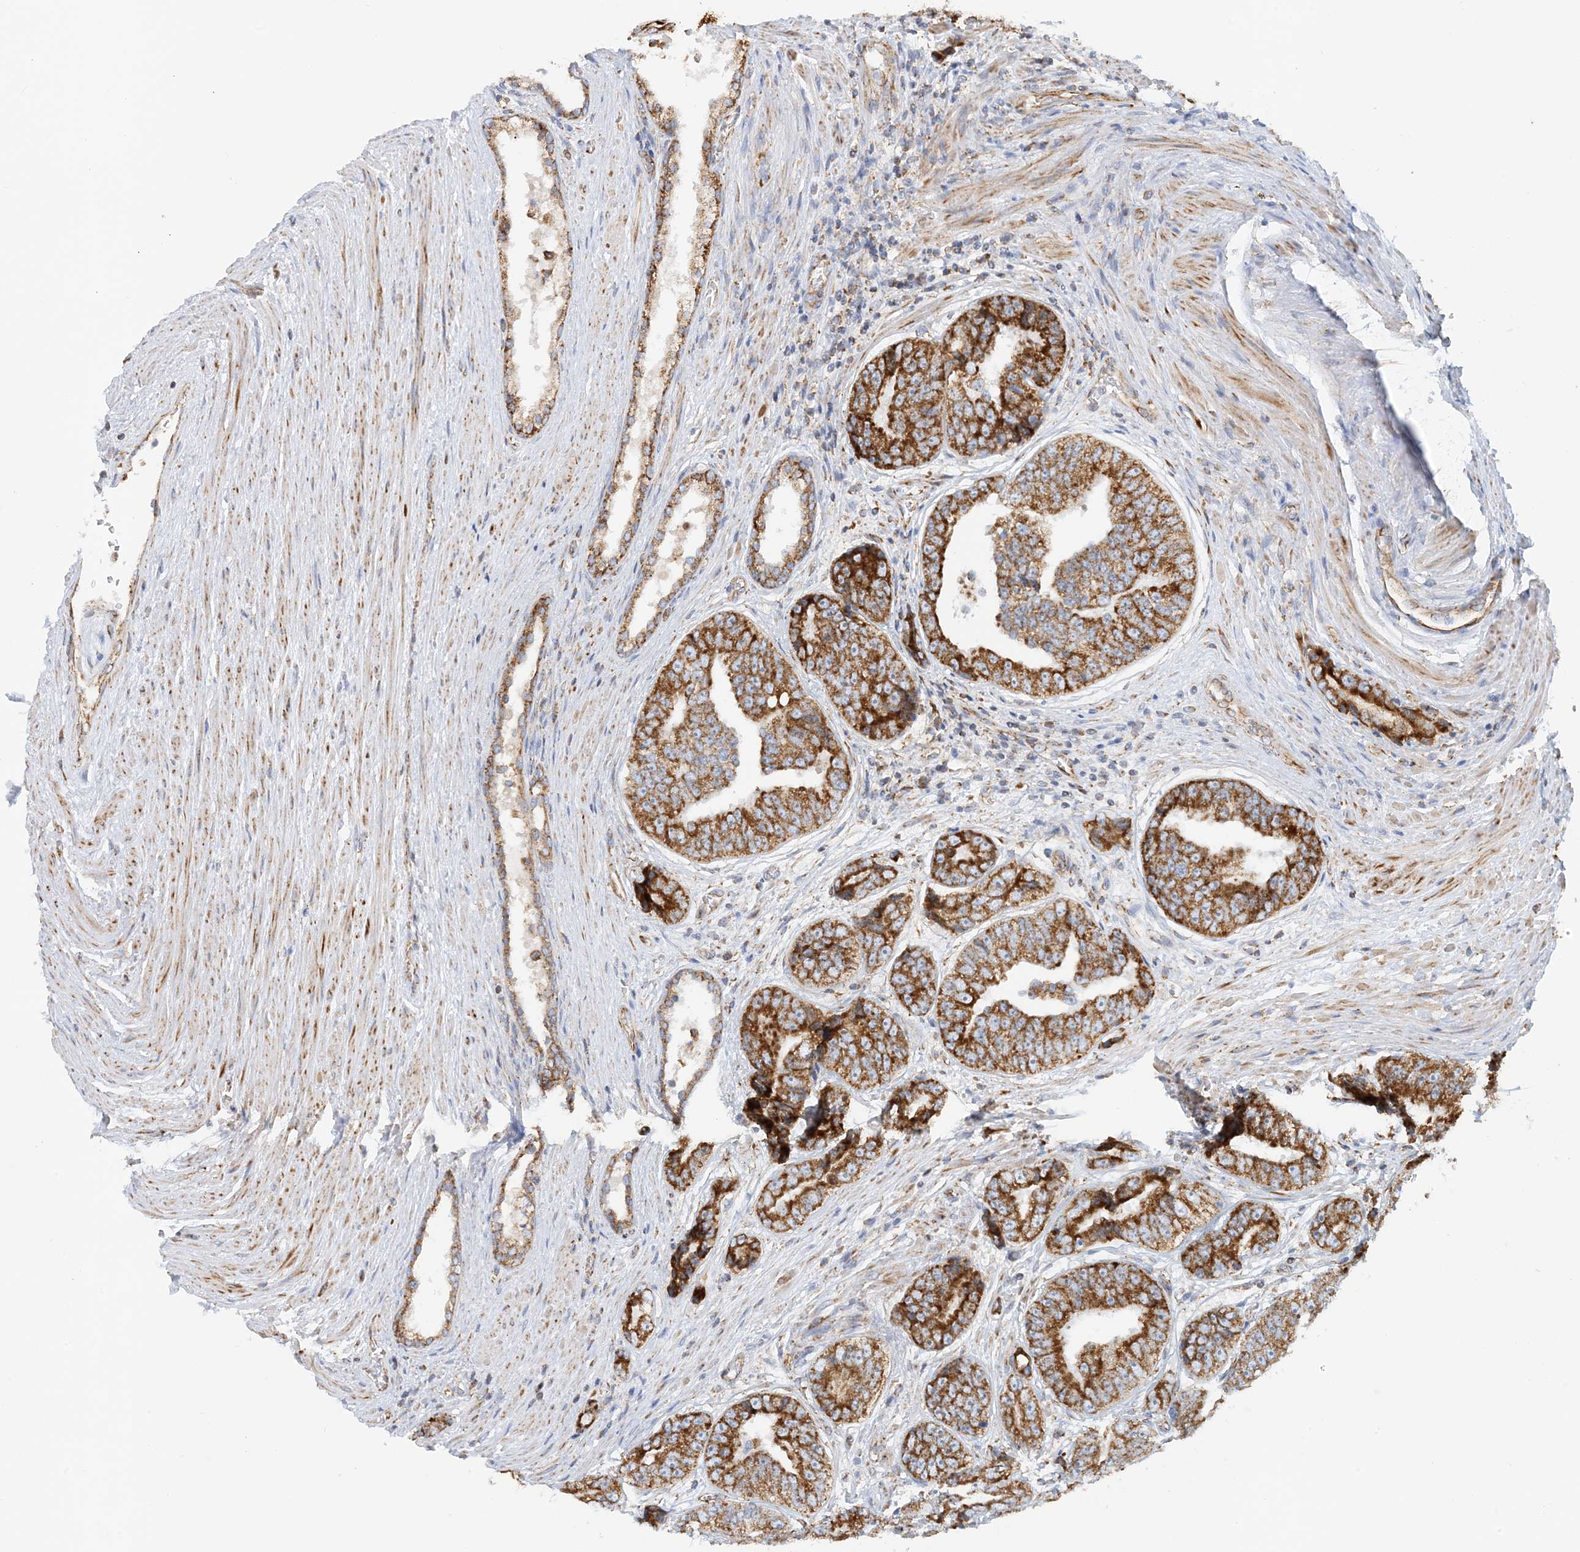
{"staining": {"intensity": "strong", "quantity": ">75%", "location": "cytoplasmic/membranous"}, "tissue": "prostate cancer", "cell_type": "Tumor cells", "image_type": "cancer", "snomed": [{"axis": "morphology", "description": "Adenocarcinoma, High grade"}, {"axis": "topography", "description": "Prostate"}], "caption": "Protein expression analysis of prostate adenocarcinoma (high-grade) displays strong cytoplasmic/membranous positivity in approximately >75% of tumor cells.", "gene": "COA3", "patient": {"sex": "male", "age": 61}}